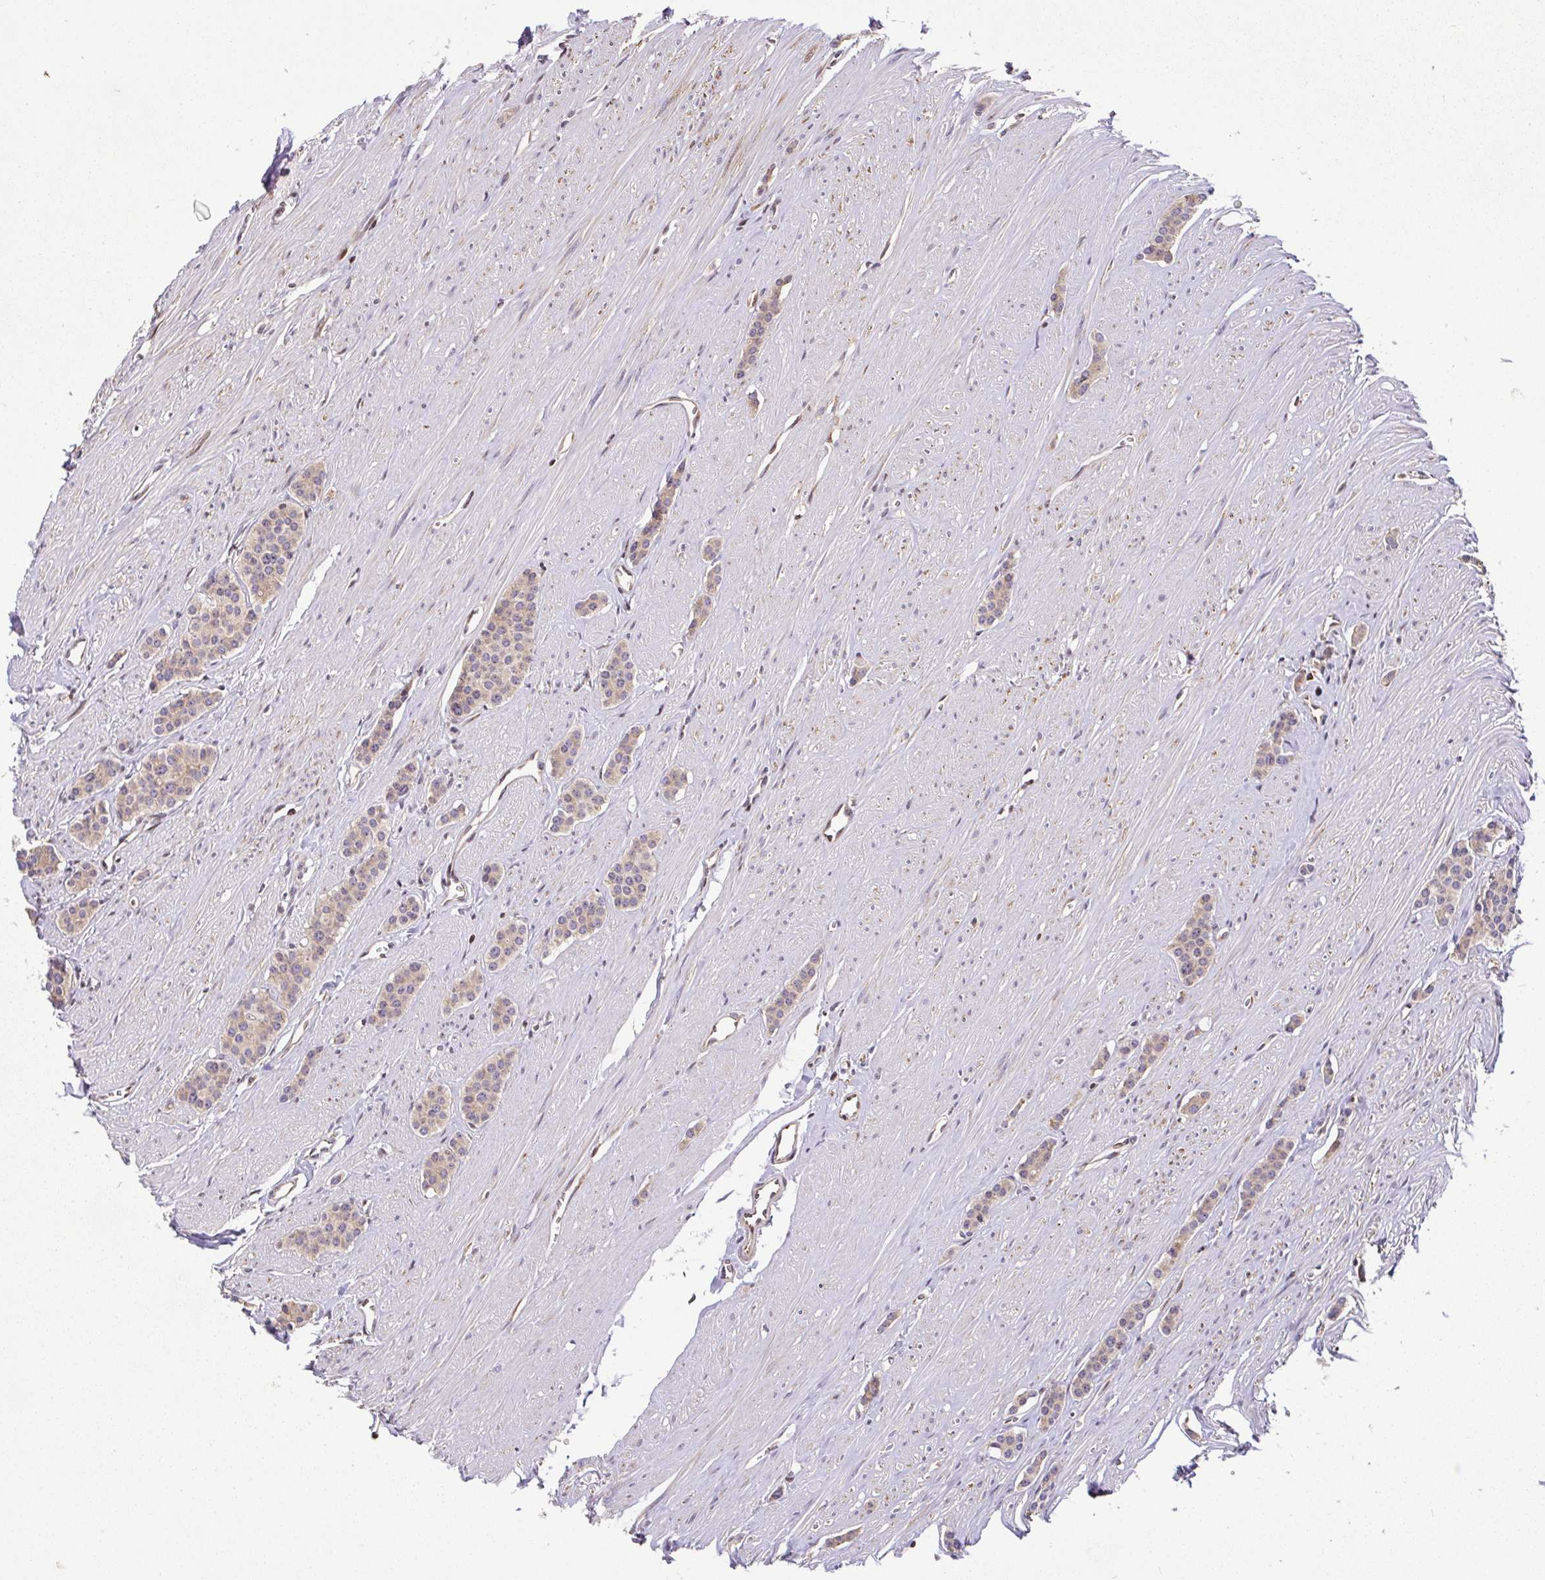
{"staining": {"intensity": "weak", "quantity": "25%-75%", "location": "cytoplasmic/membranous"}, "tissue": "carcinoid", "cell_type": "Tumor cells", "image_type": "cancer", "snomed": [{"axis": "morphology", "description": "Carcinoid, malignant, NOS"}, {"axis": "topography", "description": "Small intestine"}], "caption": "Carcinoid was stained to show a protein in brown. There is low levels of weak cytoplasmic/membranous staining in approximately 25%-75% of tumor cells.", "gene": "FIGNL1", "patient": {"sex": "male", "age": 60}}